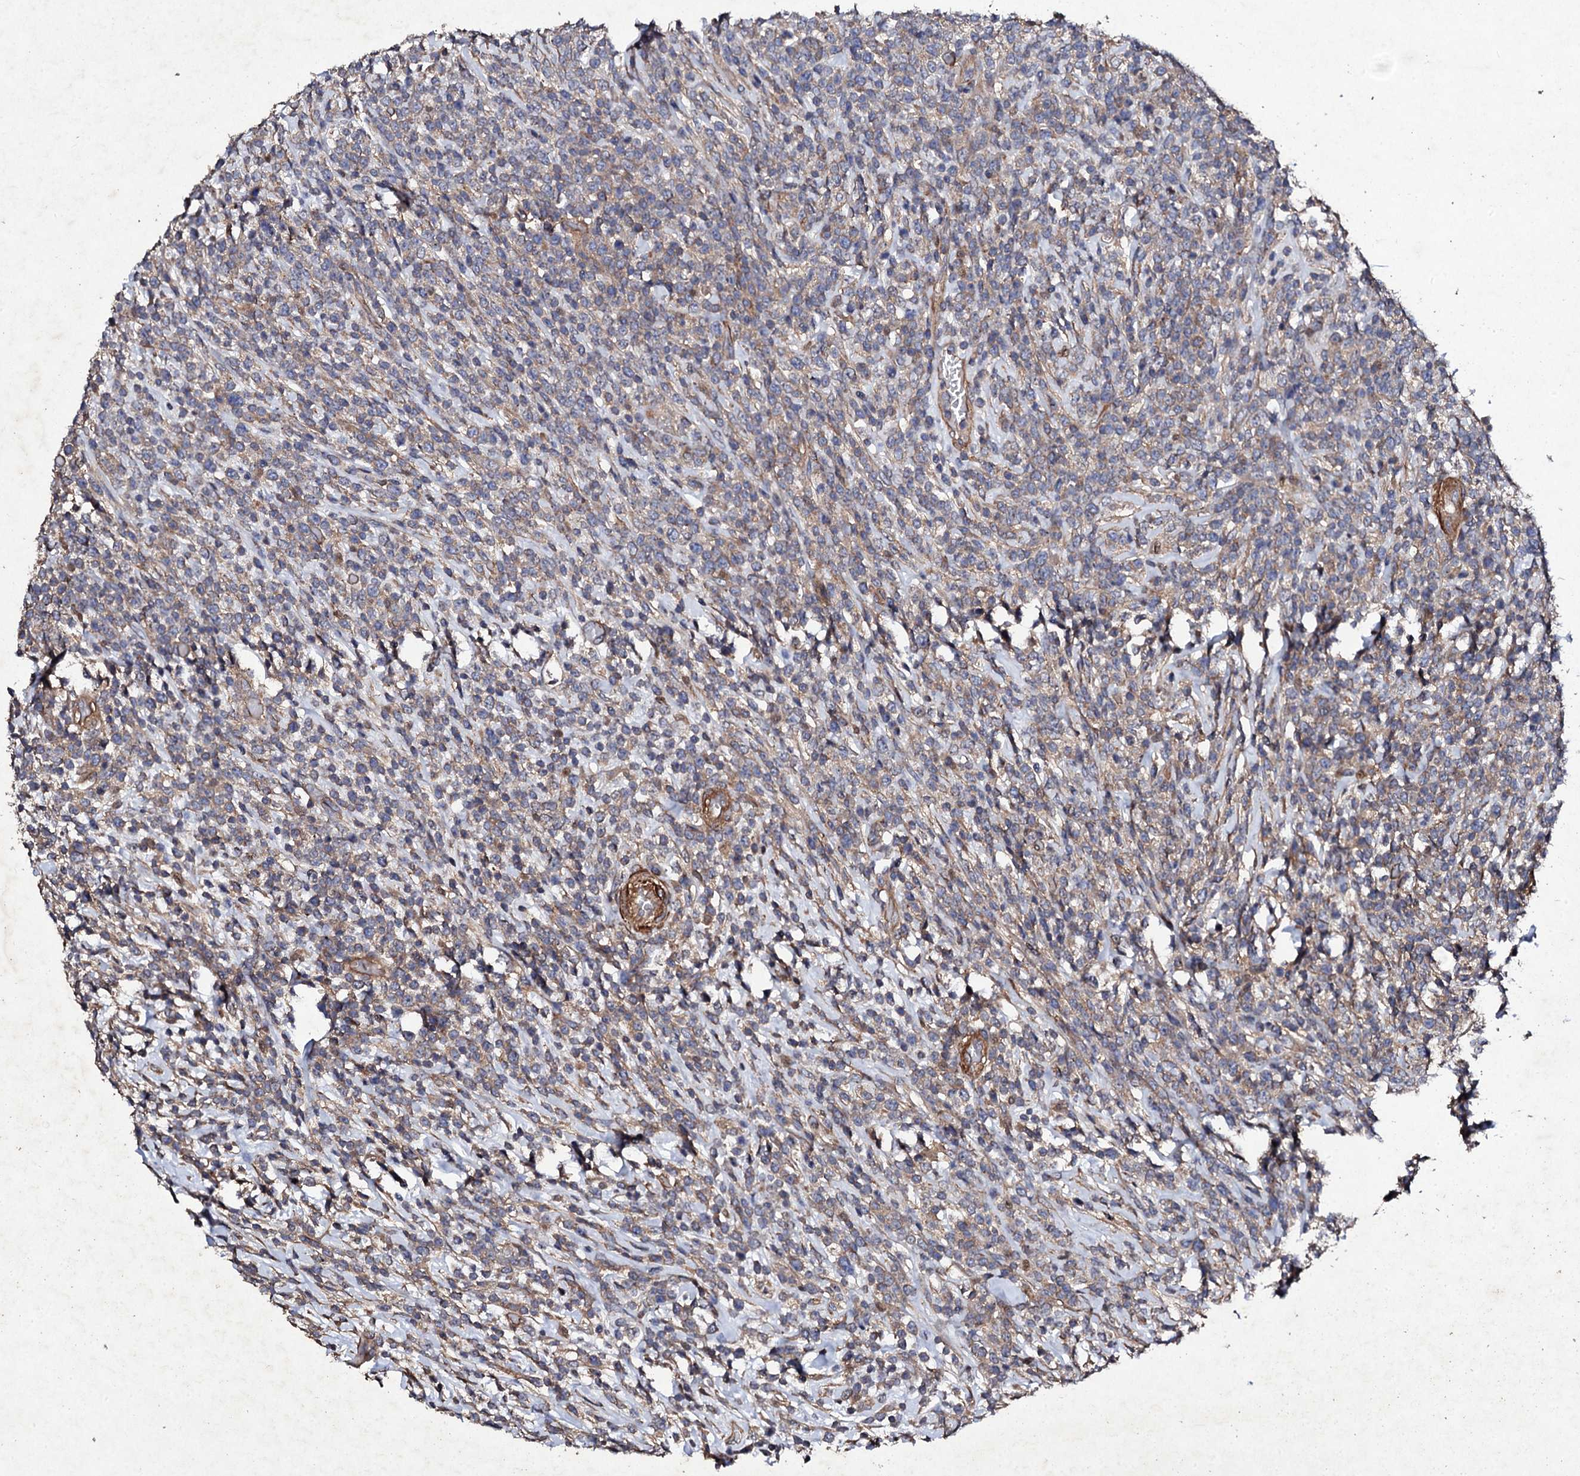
{"staining": {"intensity": "weak", "quantity": ">75%", "location": "cytoplasmic/membranous"}, "tissue": "lymphoma", "cell_type": "Tumor cells", "image_type": "cancer", "snomed": [{"axis": "morphology", "description": "Malignant lymphoma, non-Hodgkin's type, High grade"}, {"axis": "topography", "description": "Colon"}], "caption": "Human malignant lymphoma, non-Hodgkin's type (high-grade) stained with a protein marker displays weak staining in tumor cells.", "gene": "MOCOS", "patient": {"sex": "female", "age": 53}}